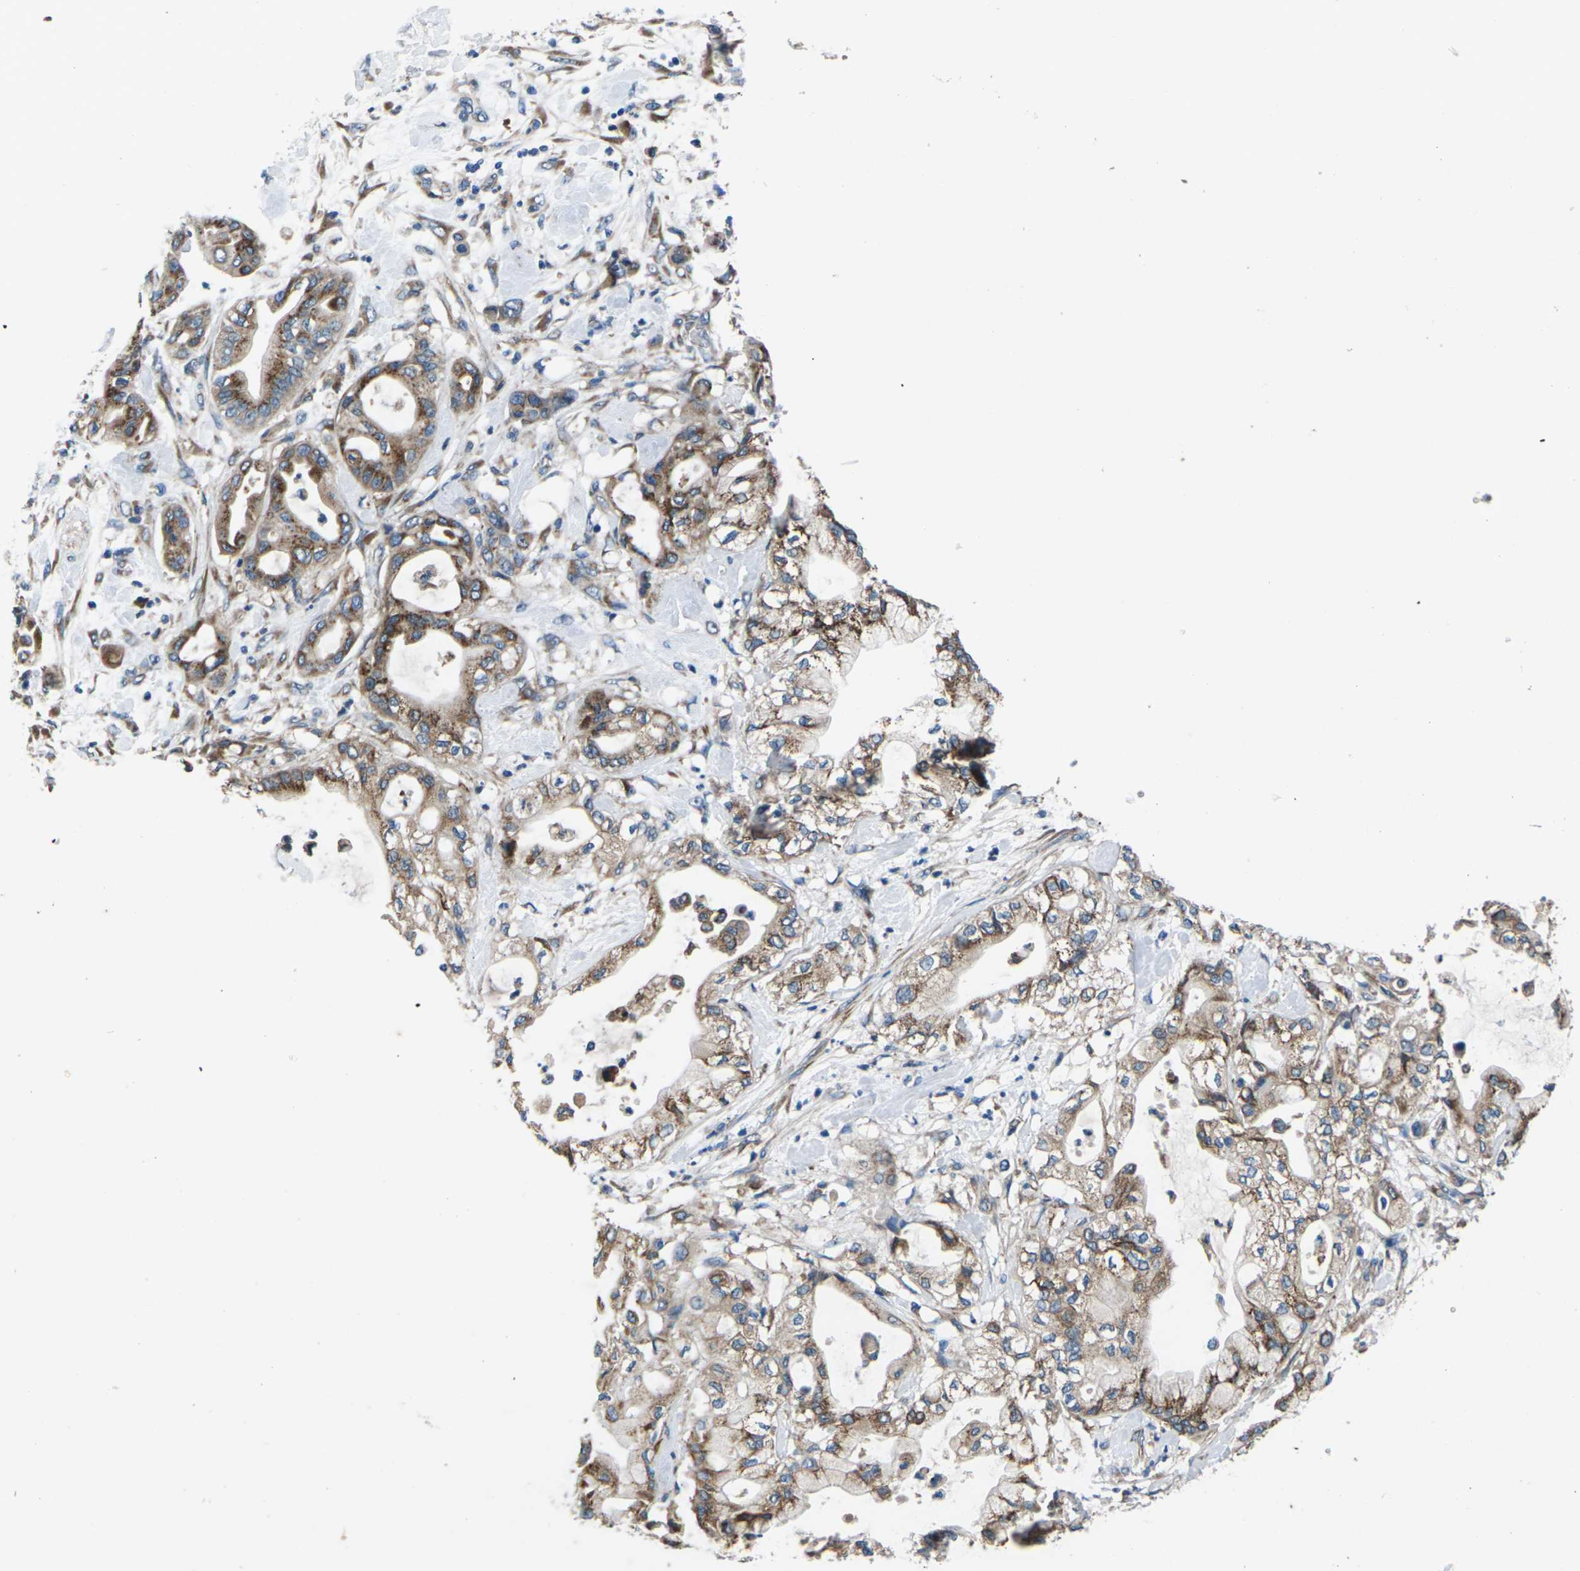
{"staining": {"intensity": "moderate", "quantity": ">75%", "location": "cytoplasmic/membranous"}, "tissue": "pancreatic cancer", "cell_type": "Tumor cells", "image_type": "cancer", "snomed": [{"axis": "morphology", "description": "Adenocarcinoma, NOS"}, {"axis": "morphology", "description": "Adenocarcinoma, metastatic, NOS"}, {"axis": "topography", "description": "Lymph node"}, {"axis": "topography", "description": "Pancreas"}, {"axis": "topography", "description": "Duodenum"}], "caption": "An immunohistochemistry (IHC) image of neoplastic tissue is shown. Protein staining in brown labels moderate cytoplasmic/membranous positivity in pancreatic cancer within tumor cells.", "gene": "GABRP", "patient": {"sex": "female", "age": 64}}